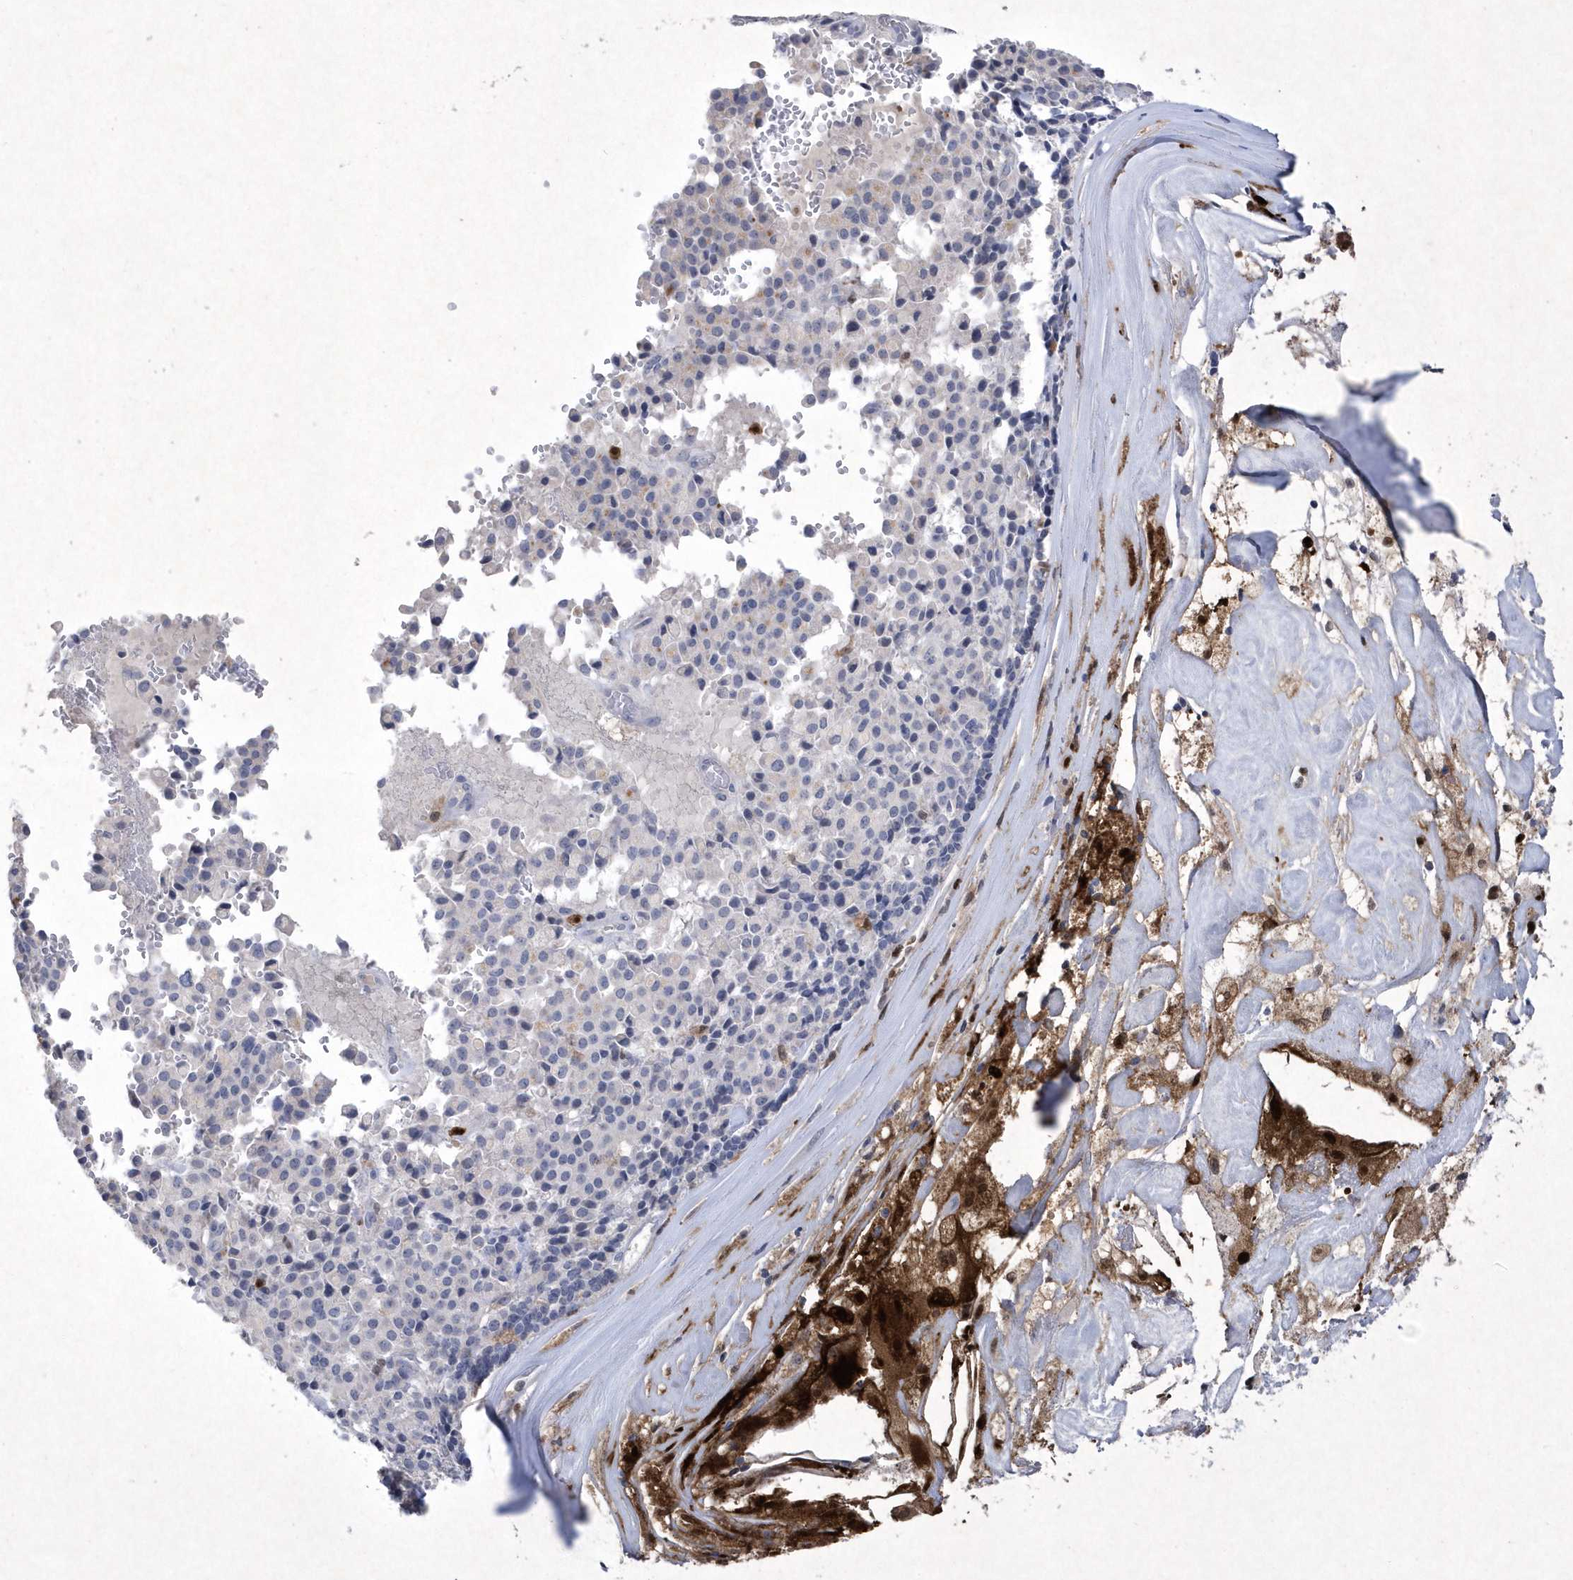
{"staining": {"intensity": "negative", "quantity": "none", "location": "none"}, "tissue": "pancreatic cancer", "cell_type": "Tumor cells", "image_type": "cancer", "snomed": [{"axis": "morphology", "description": "Adenocarcinoma, NOS"}, {"axis": "topography", "description": "Pancreas"}], "caption": "Histopathology image shows no significant protein expression in tumor cells of adenocarcinoma (pancreatic). (Stains: DAB IHC with hematoxylin counter stain, Microscopy: brightfield microscopy at high magnification).", "gene": "BHLHA15", "patient": {"sex": "male", "age": 65}}